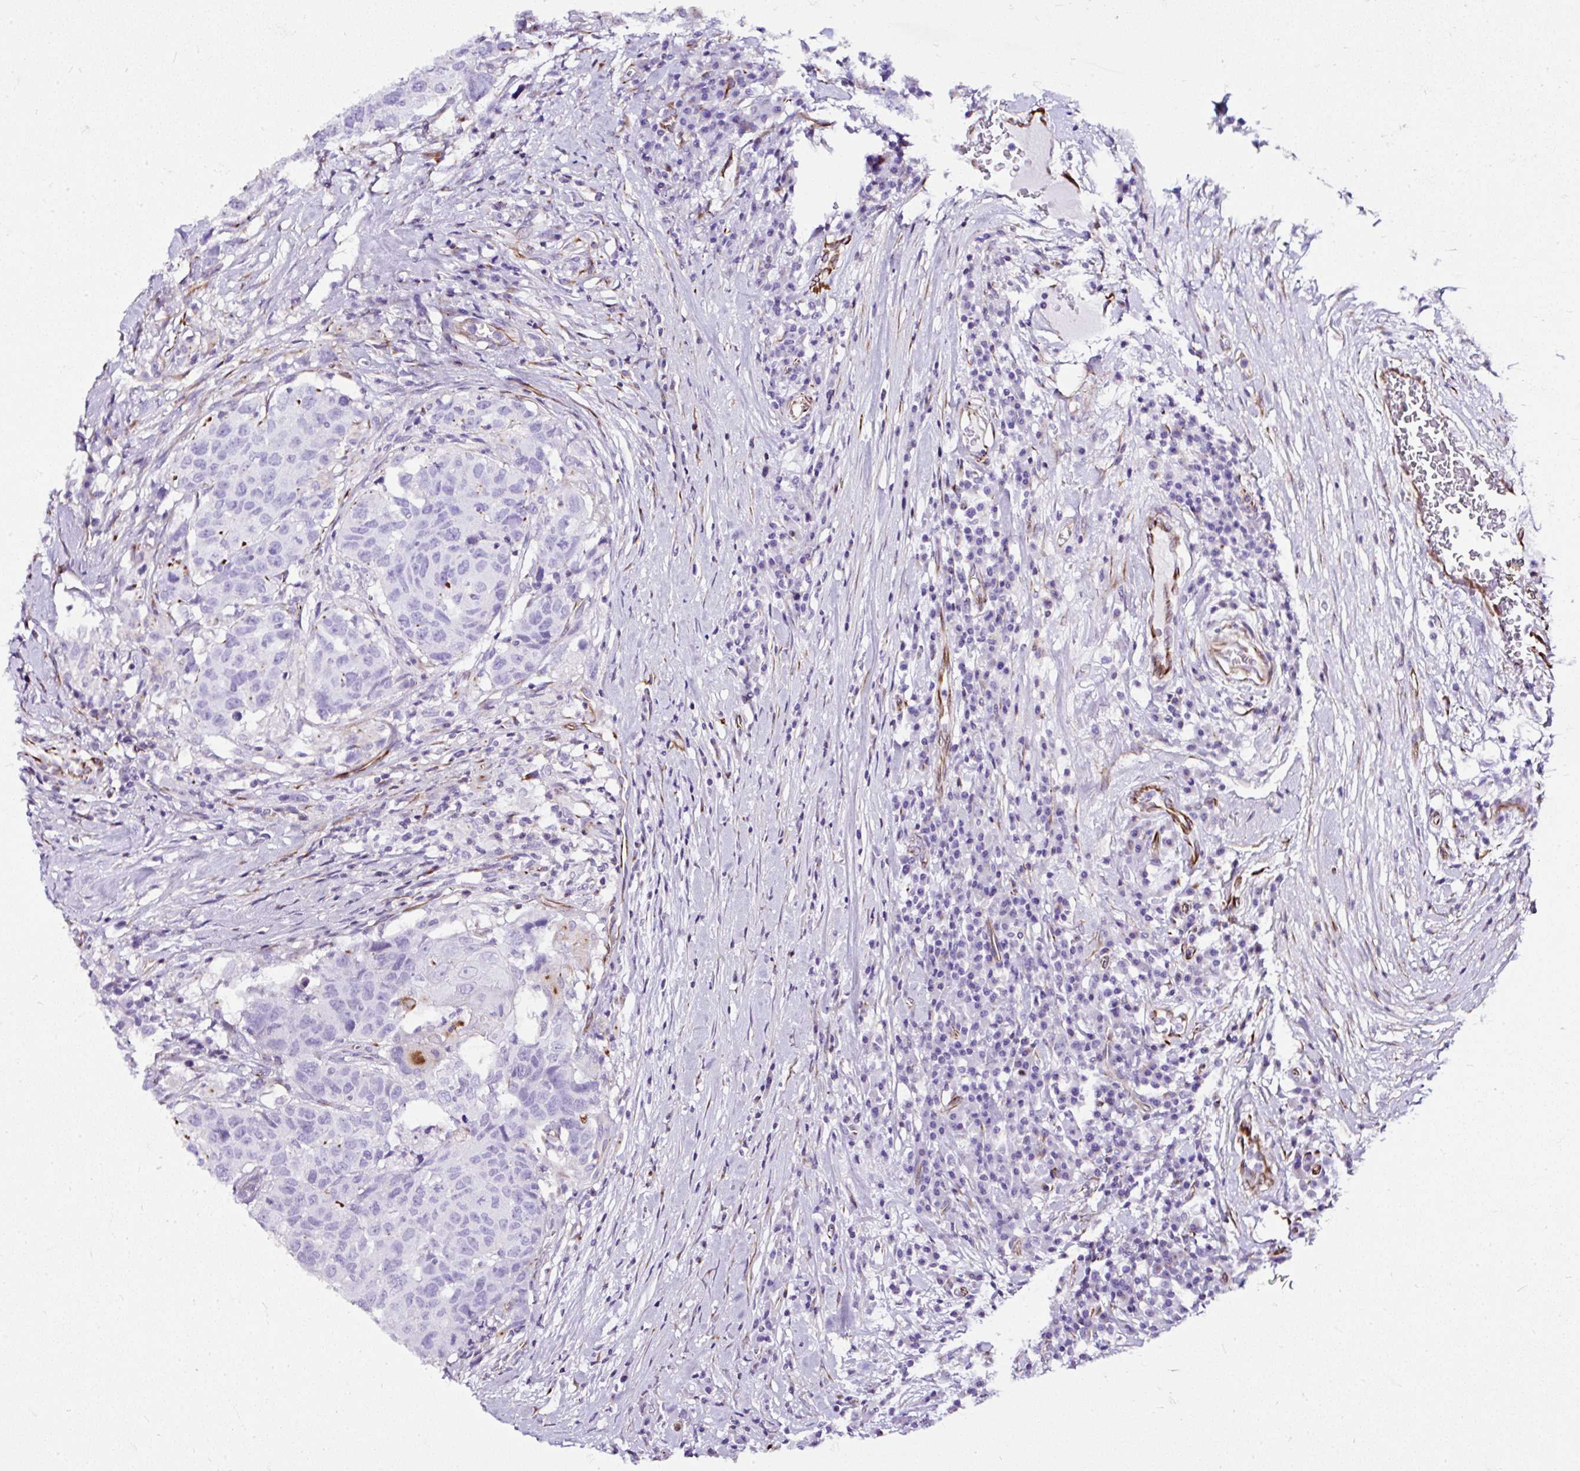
{"staining": {"intensity": "negative", "quantity": "none", "location": "none"}, "tissue": "head and neck cancer", "cell_type": "Tumor cells", "image_type": "cancer", "snomed": [{"axis": "morphology", "description": "Normal tissue, NOS"}, {"axis": "morphology", "description": "Squamous cell carcinoma, NOS"}, {"axis": "topography", "description": "Skeletal muscle"}, {"axis": "topography", "description": "Vascular tissue"}, {"axis": "topography", "description": "Peripheral nerve tissue"}, {"axis": "topography", "description": "Head-Neck"}], "caption": "Tumor cells show no significant protein expression in head and neck cancer.", "gene": "DEPDC5", "patient": {"sex": "male", "age": 66}}